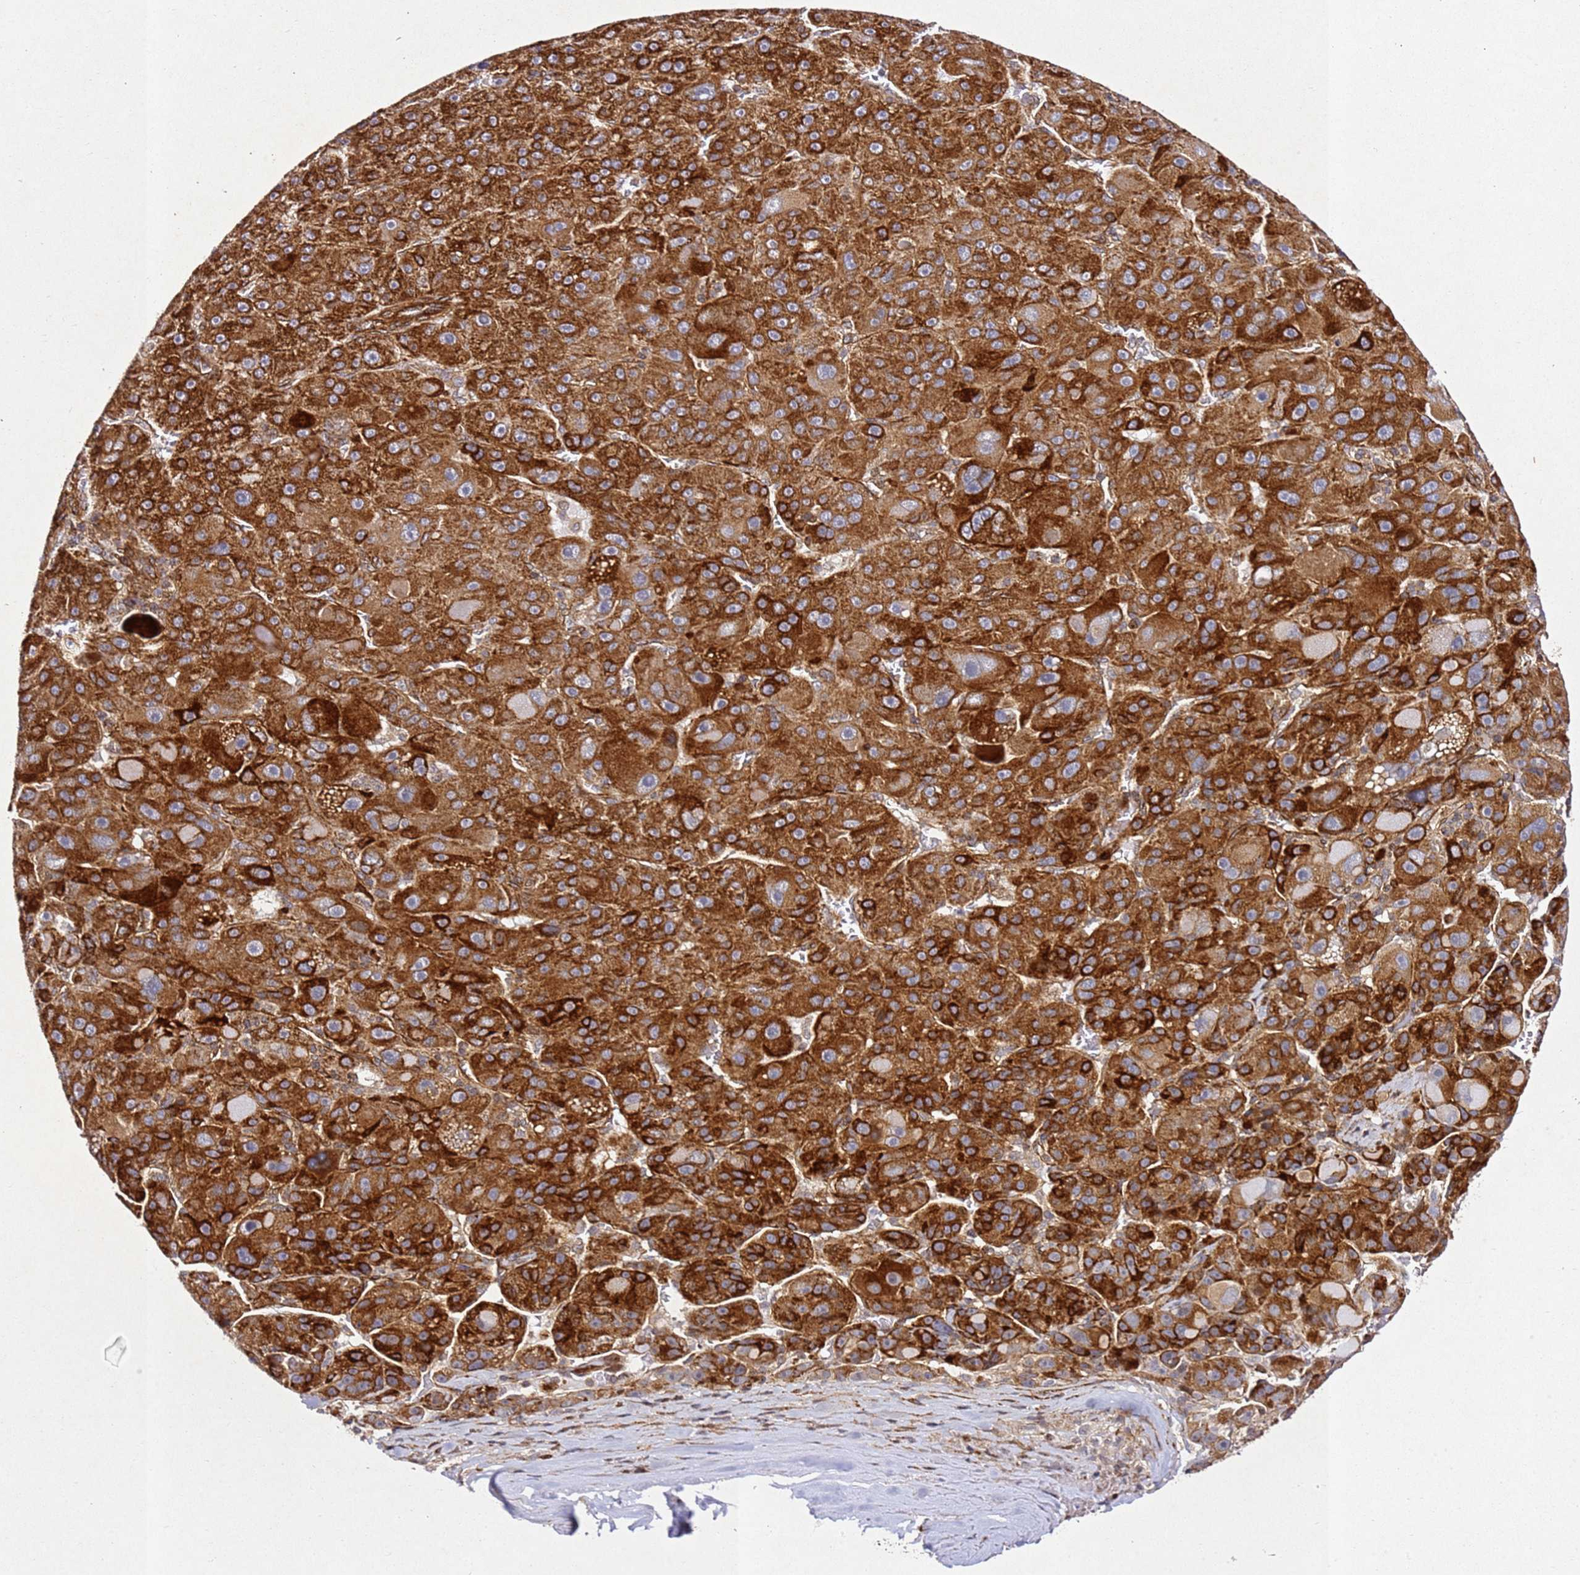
{"staining": {"intensity": "strong", "quantity": ">75%", "location": "cytoplasmic/membranous"}, "tissue": "liver cancer", "cell_type": "Tumor cells", "image_type": "cancer", "snomed": [{"axis": "morphology", "description": "Carcinoma, Hepatocellular, NOS"}, {"axis": "topography", "description": "Liver"}], "caption": "About >75% of tumor cells in human liver cancer (hepatocellular carcinoma) reveal strong cytoplasmic/membranous protein staining as visualized by brown immunohistochemical staining.", "gene": "ZNF296", "patient": {"sex": "male", "age": 76}}